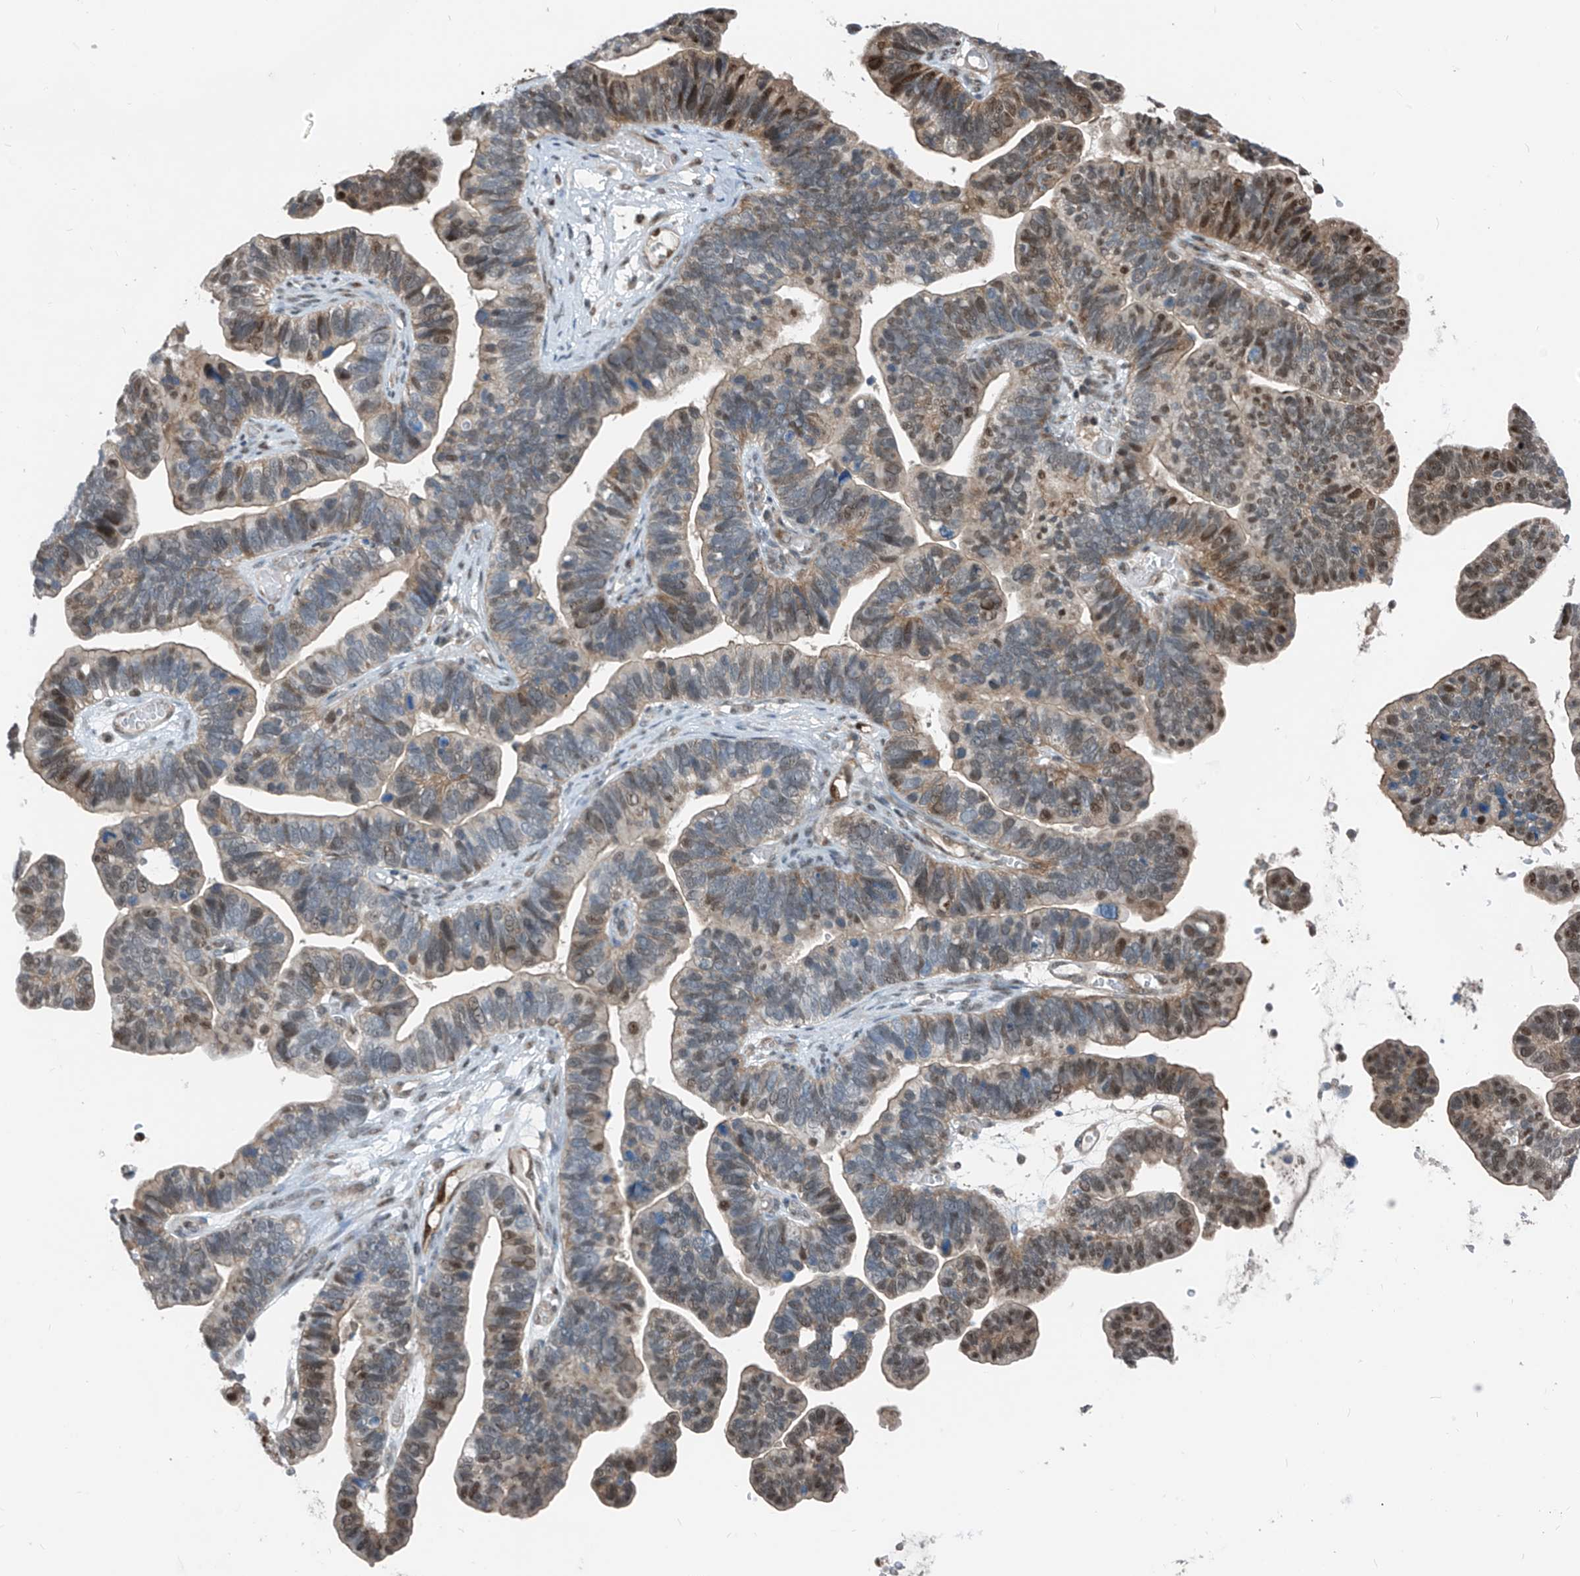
{"staining": {"intensity": "moderate", "quantity": "25%-75%", "location": "nuclear"}, "tissue": "ovarian cancer", "cell_type": "Tumor cells", "image_type": "cancer", "snomed": [{"axis": "morphology", "description": "Cystadenocarcinoma, serous, NOS"}, {"axis": "topography", "description": "Ovary"}], "caption": "Brown immunohistochemical staining in human ovarian cancer exhibits moderate nuclear expression in approximately 25%-75% of tumor cells.", "gene": "RBP7", "patient": {"sex": "female", "age": 56}}